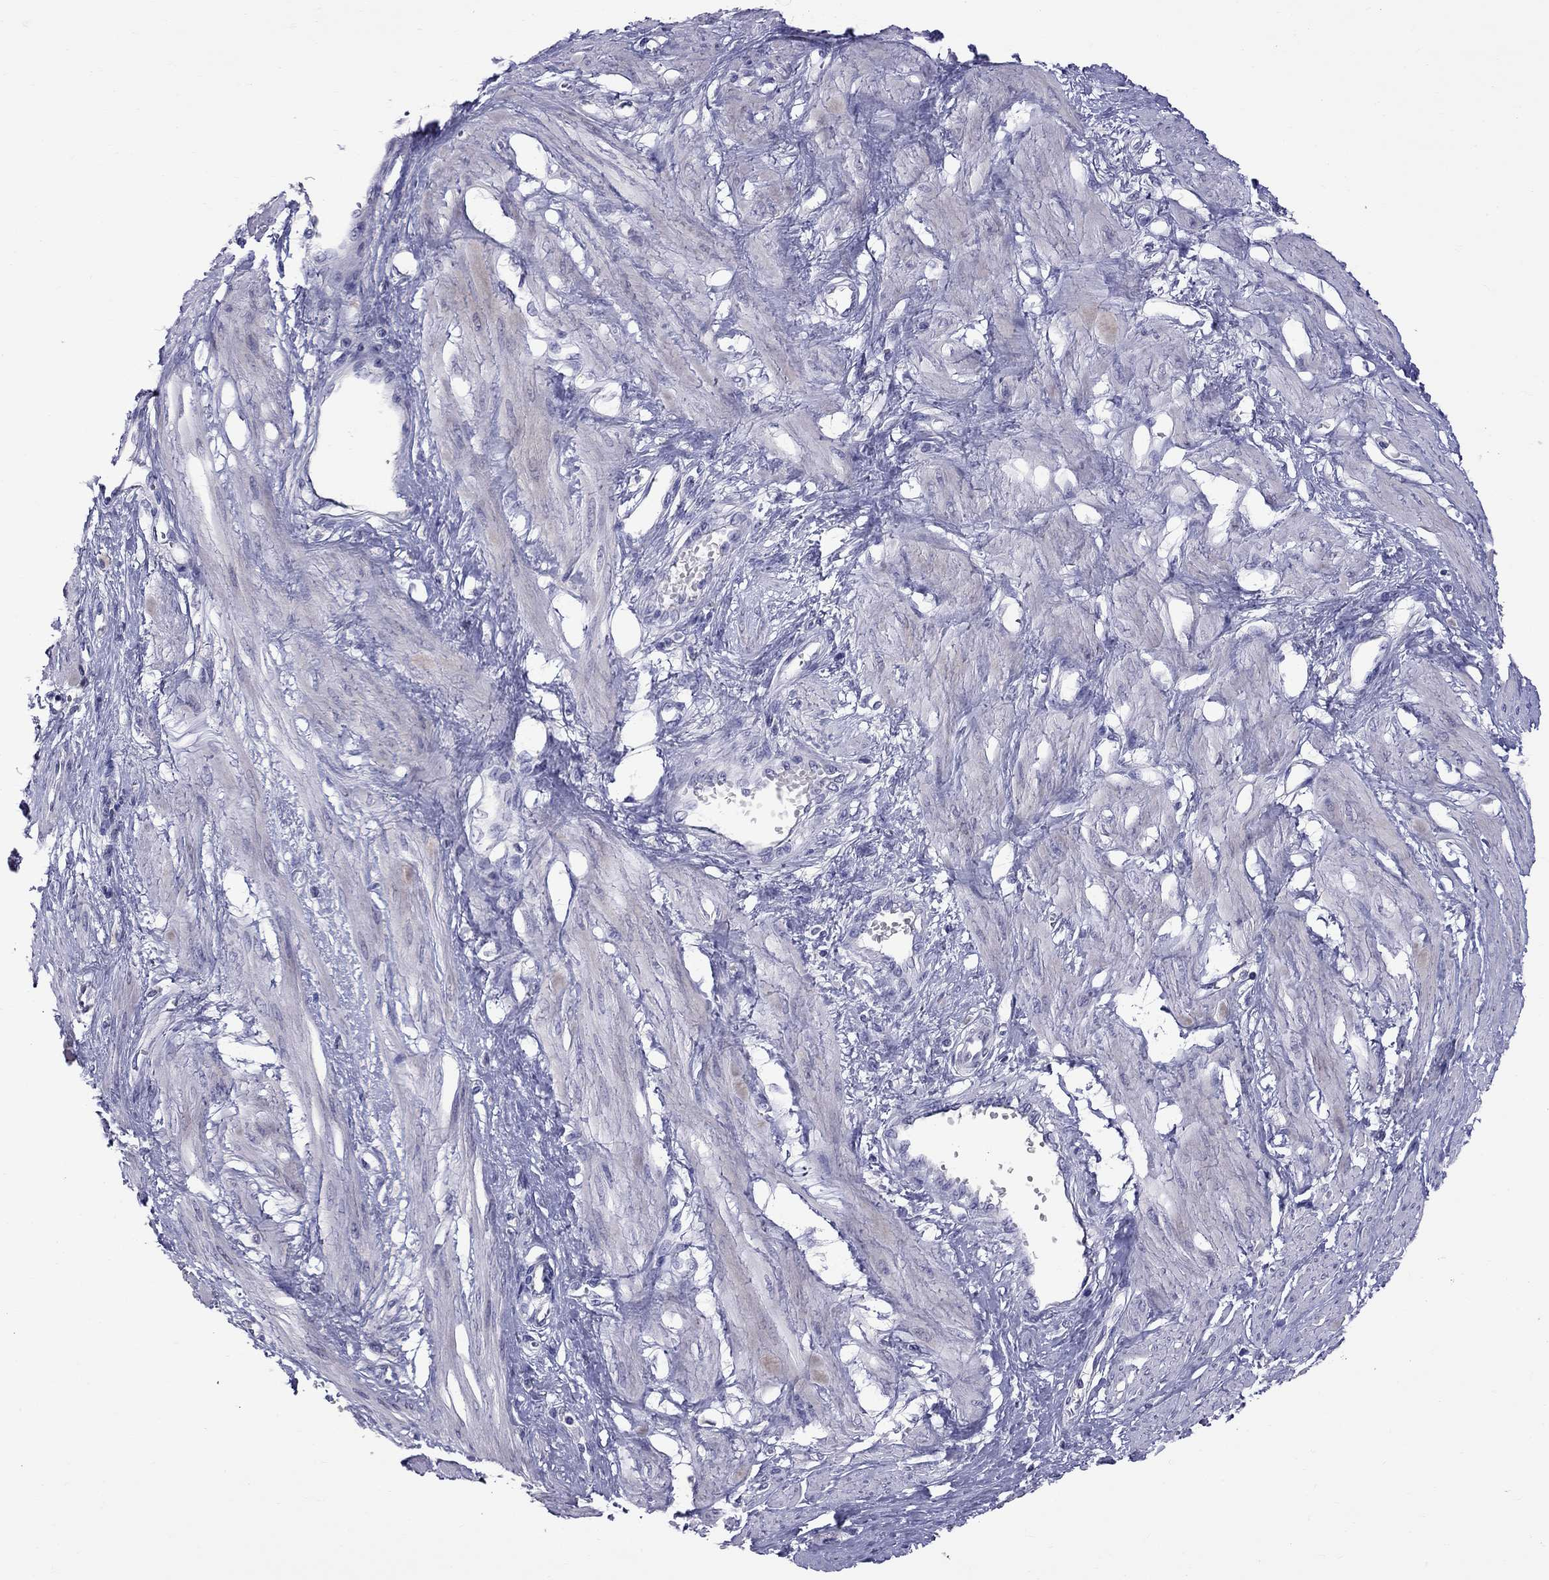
{"staining": {"intensity": "negative", "quantity": "none", "location": "none"}, "tissue": "smooth muscle", "cell_type": "Smooth muscle cells", "image_type": "normal", "snomed": [{"axis": "morphology", "description": "Normal tissue, NOS"}, {"axis": "topography", "description": "Smooth muscle"}, {"axis": "topography", "description": "Uterus"}], "caption": "Protein analysis of unremarkable smooth muscle reveals no significant expression in smooth muscle cells. Nuclei are stained in blue.", "gene": "CFAP91", "patient": {"sex": "female", "age": 39}}